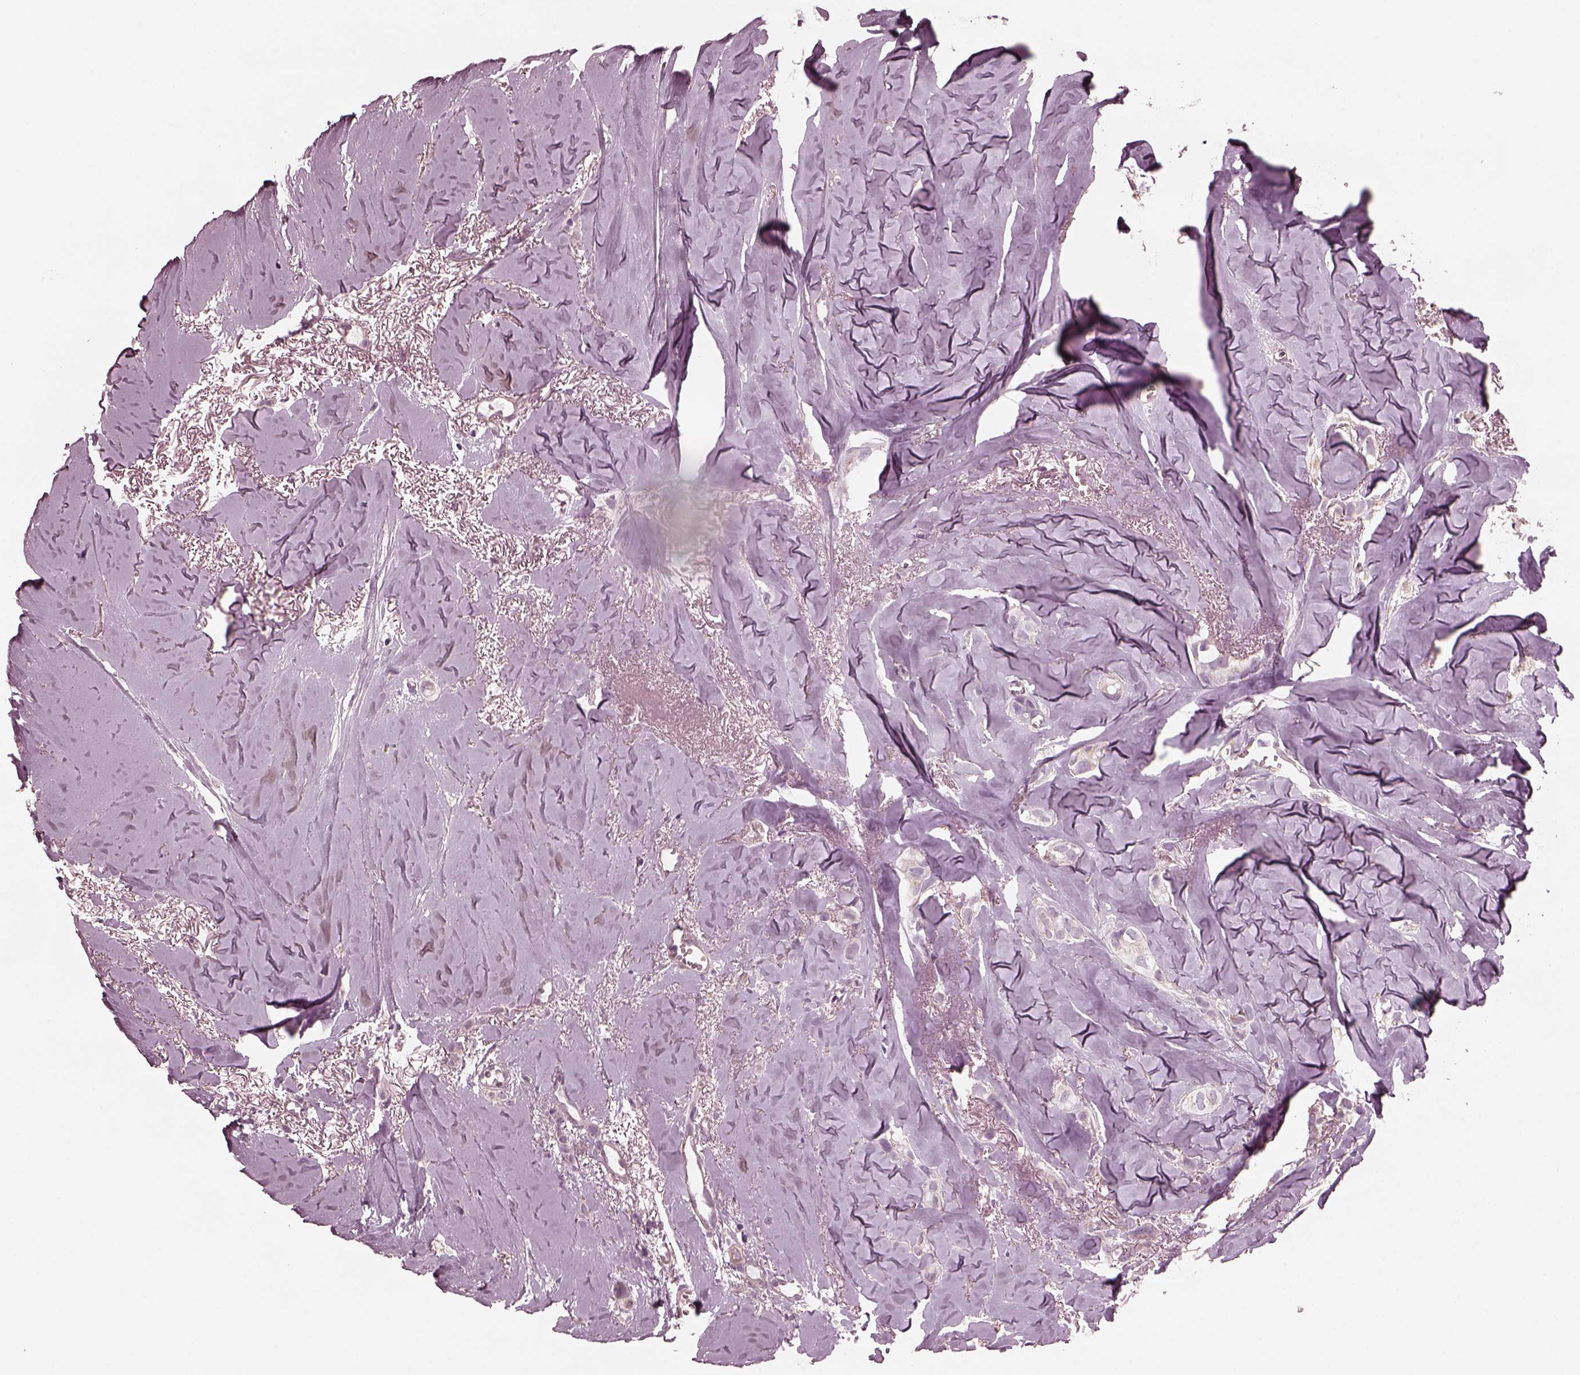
{"staining": {"intensity": "negative", "quantity": "none", "location": "none"}, "tissue": "breast cancer", "cell_type": "Tumor cells", "image_type": "cancer", "snomed": [{"axis": "morphology", "description": "Duct carcinoma"}, {"axis": "topography", "description": "Breast"}], "caption": "This is an IHC photomicrograph of breast cancer. There is no expression in tumor cells.", "gene": "KIF6", "patient": {"sex": "female", "age": 85}}